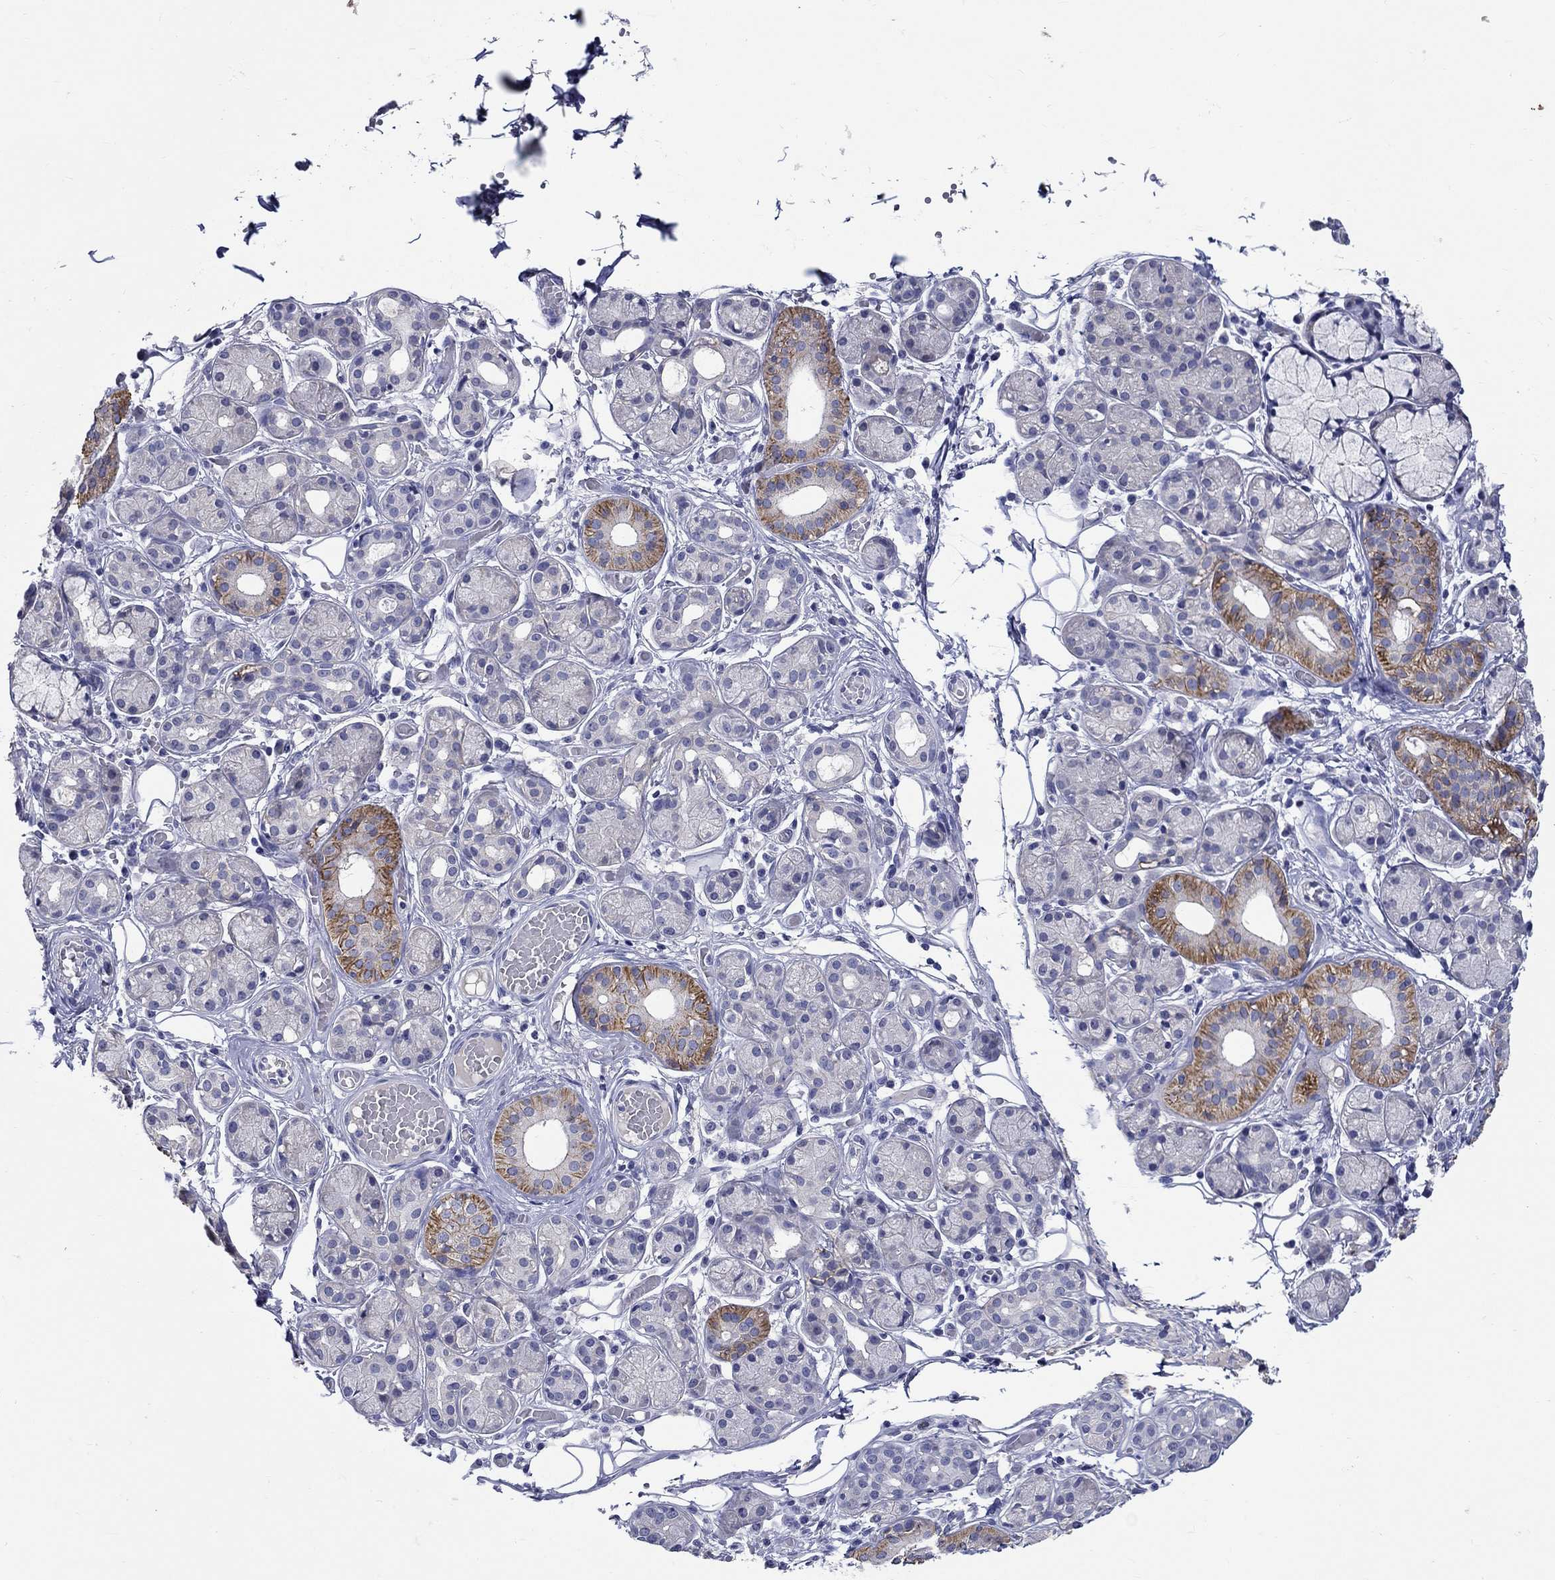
{"staining": {"intensity": "strong", "quantity": "<25%", "location": "cytoplasmic/membranous"}, "tissue": "salivary gland", "cell_type": "Glandular cells", "image_type": "normal", "snomed": [{"axis": "morphology", "description": "Normal tissue, NOS"}, {"axis": "topography", "description": "Salivary gland"}, {"axis": "topography", "description": "Peripheral nerve tissue"}], "caption": "High-magnification brightfield microscopy of normal salivary gland stained with DAB (3,3'-diaminobenzidine) (brown) and counterstained with hematoxylin (blue). glandular cells exhibit strong cytoplasmic/membranous positivity is identified in about<25% of cells.", "gene": "SLC30A3", "patient": {"sex": "male", "age": 71}}